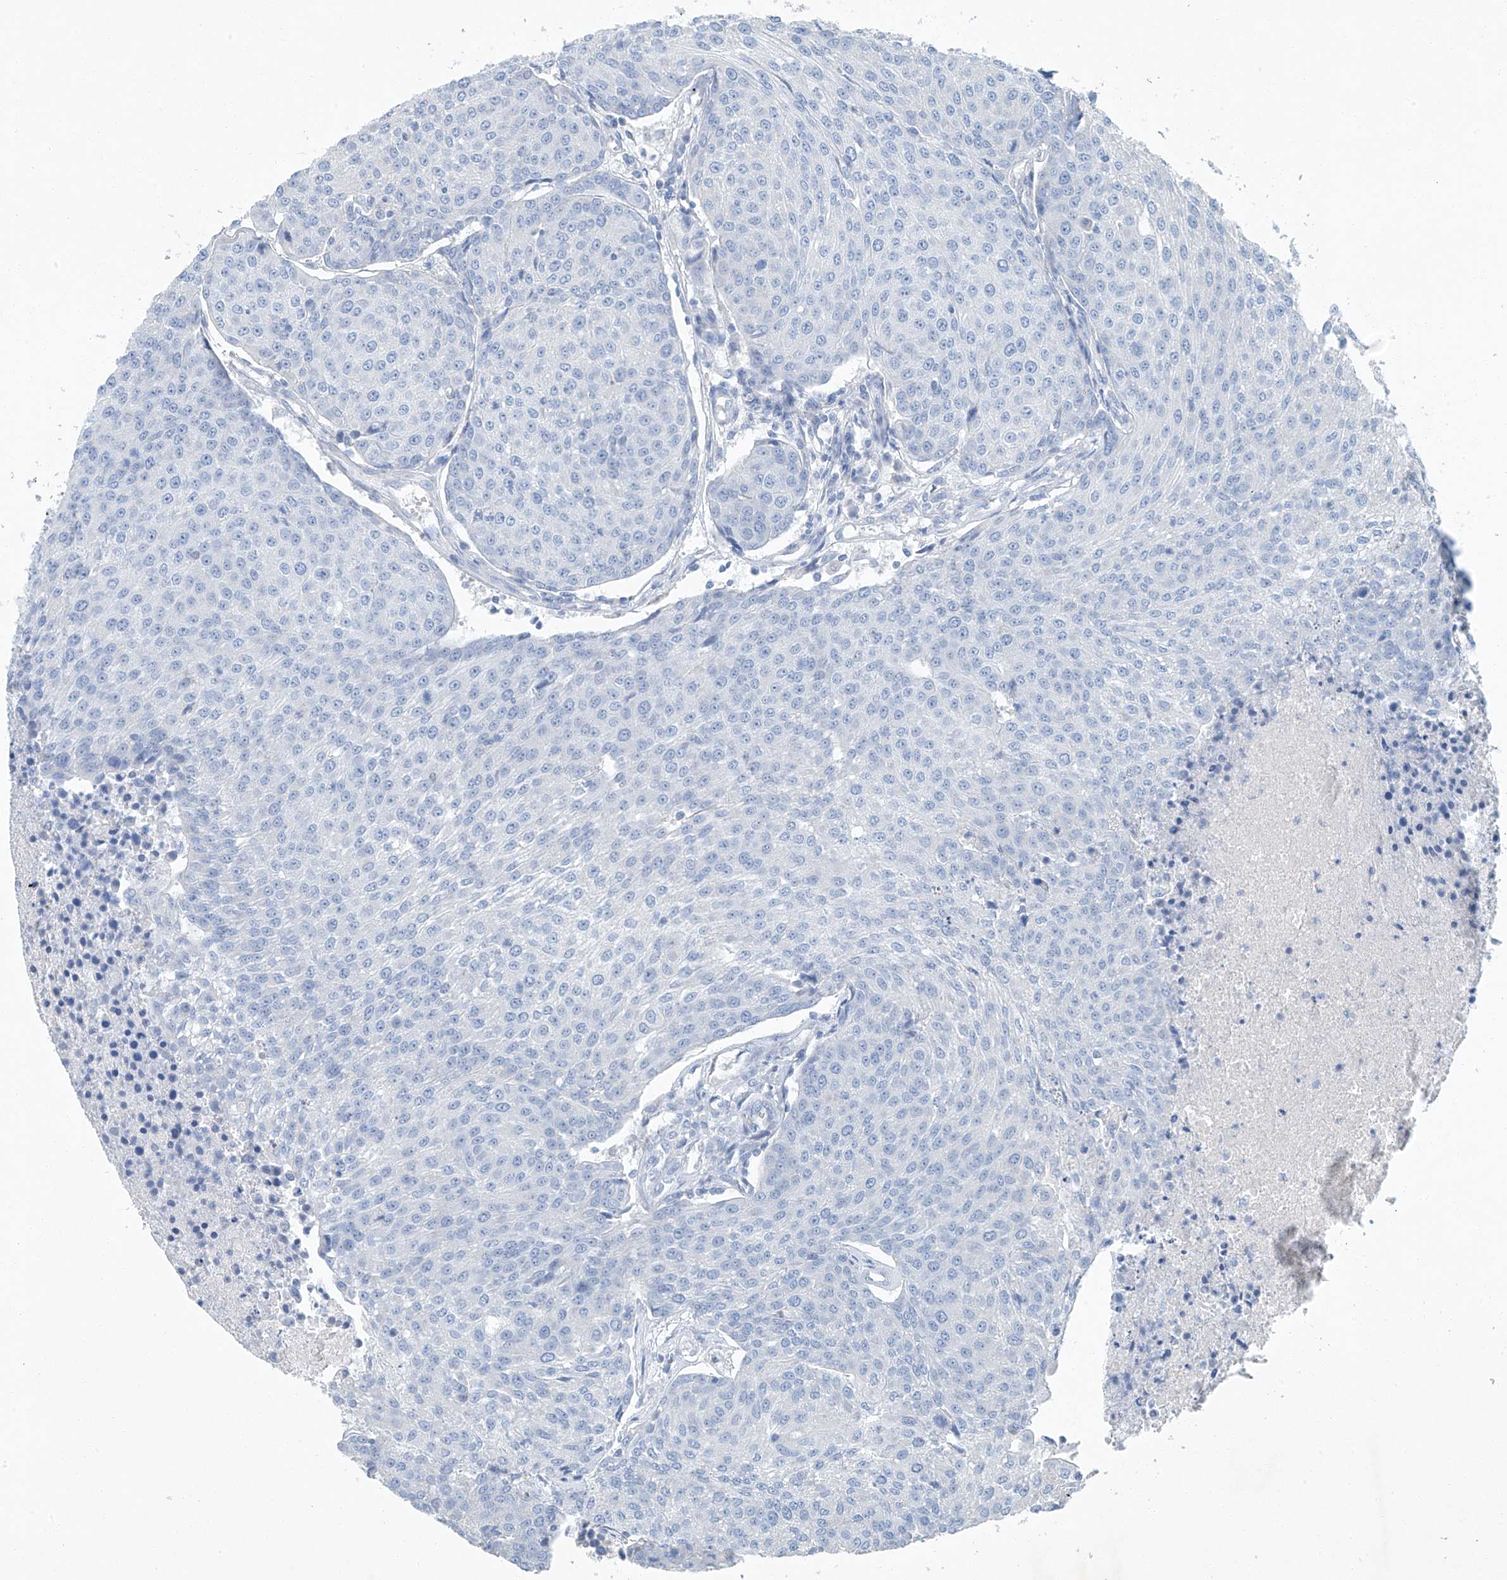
{"staining": {"intensity": "negative", "quantity": "none", "location": "none"}, "tissue": "urothelial cancer", "cell_type": "Tumor cells", "image_type": "cancer", "snomed": [{"axis": "morphology", "description": "Urothelial carcinoma, High grade"}, {"axis": "topography", "description": "Urinary bladder"}], "caption": "IHC photomicrograph of neoplastic tissue: urothelial carcinoma (high-grade) stained with DAB (3,3'-diaminobenzidine) demonstrates no significant protein expression in tumor cells.", "gene": "C1orf87", "patient": {"sex": "female", "age": 85}}